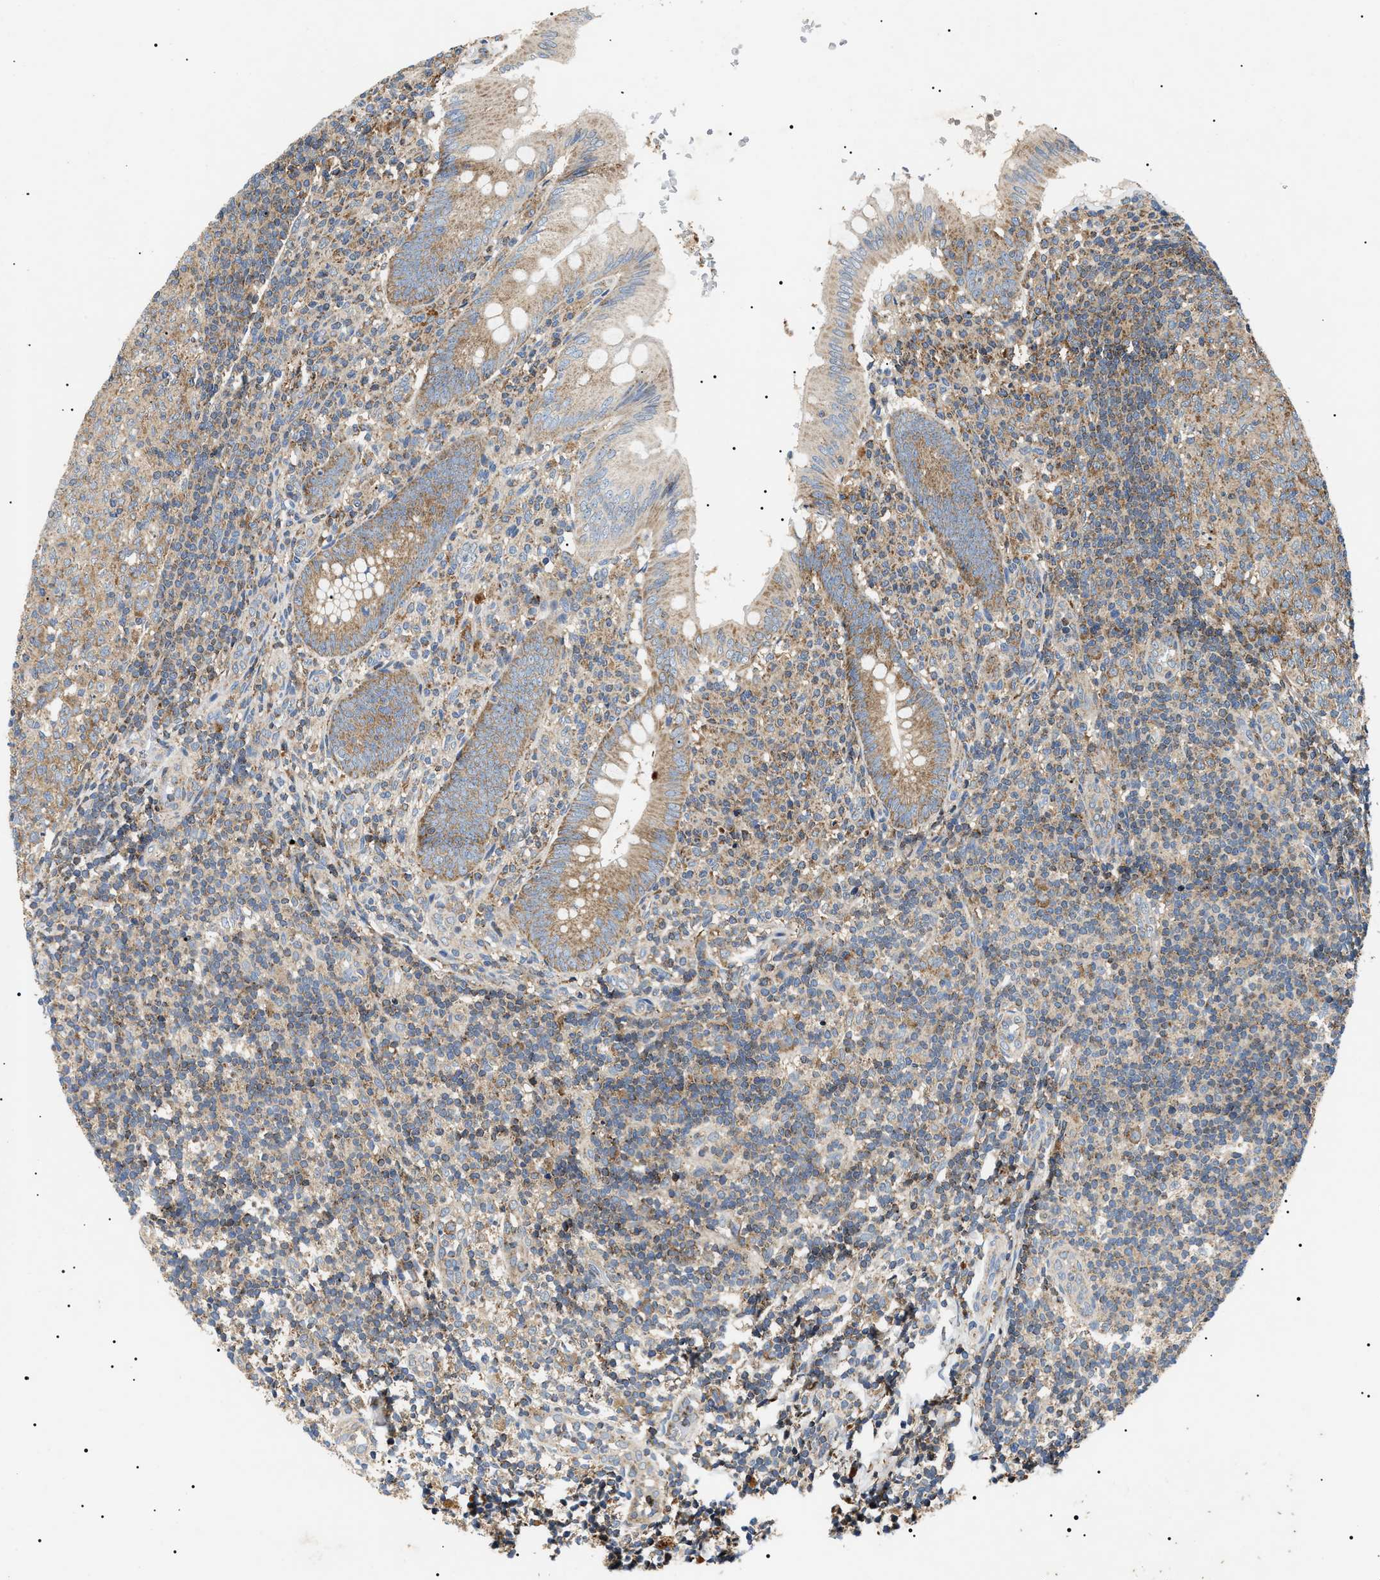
{"staining": {"intensity": "weak", "quantity": ">75%", "location": "cytoplasmic/membranous"}, "tissue": "appendix", "cell_type": "Glandular cells", "image_type": "normal", "snomed": [{"axis": "morphology", "description": "Normal tissue, NOS"}, {"axis": "topography", "description": "Appendix"}], "caption": "IHC of benign human appendix shows low levels of weak cytoplasmic/membranous staining in about >75% of glandular cells.", "gene": "OXSM", "patient": {"sex": "male", "age": 8}}